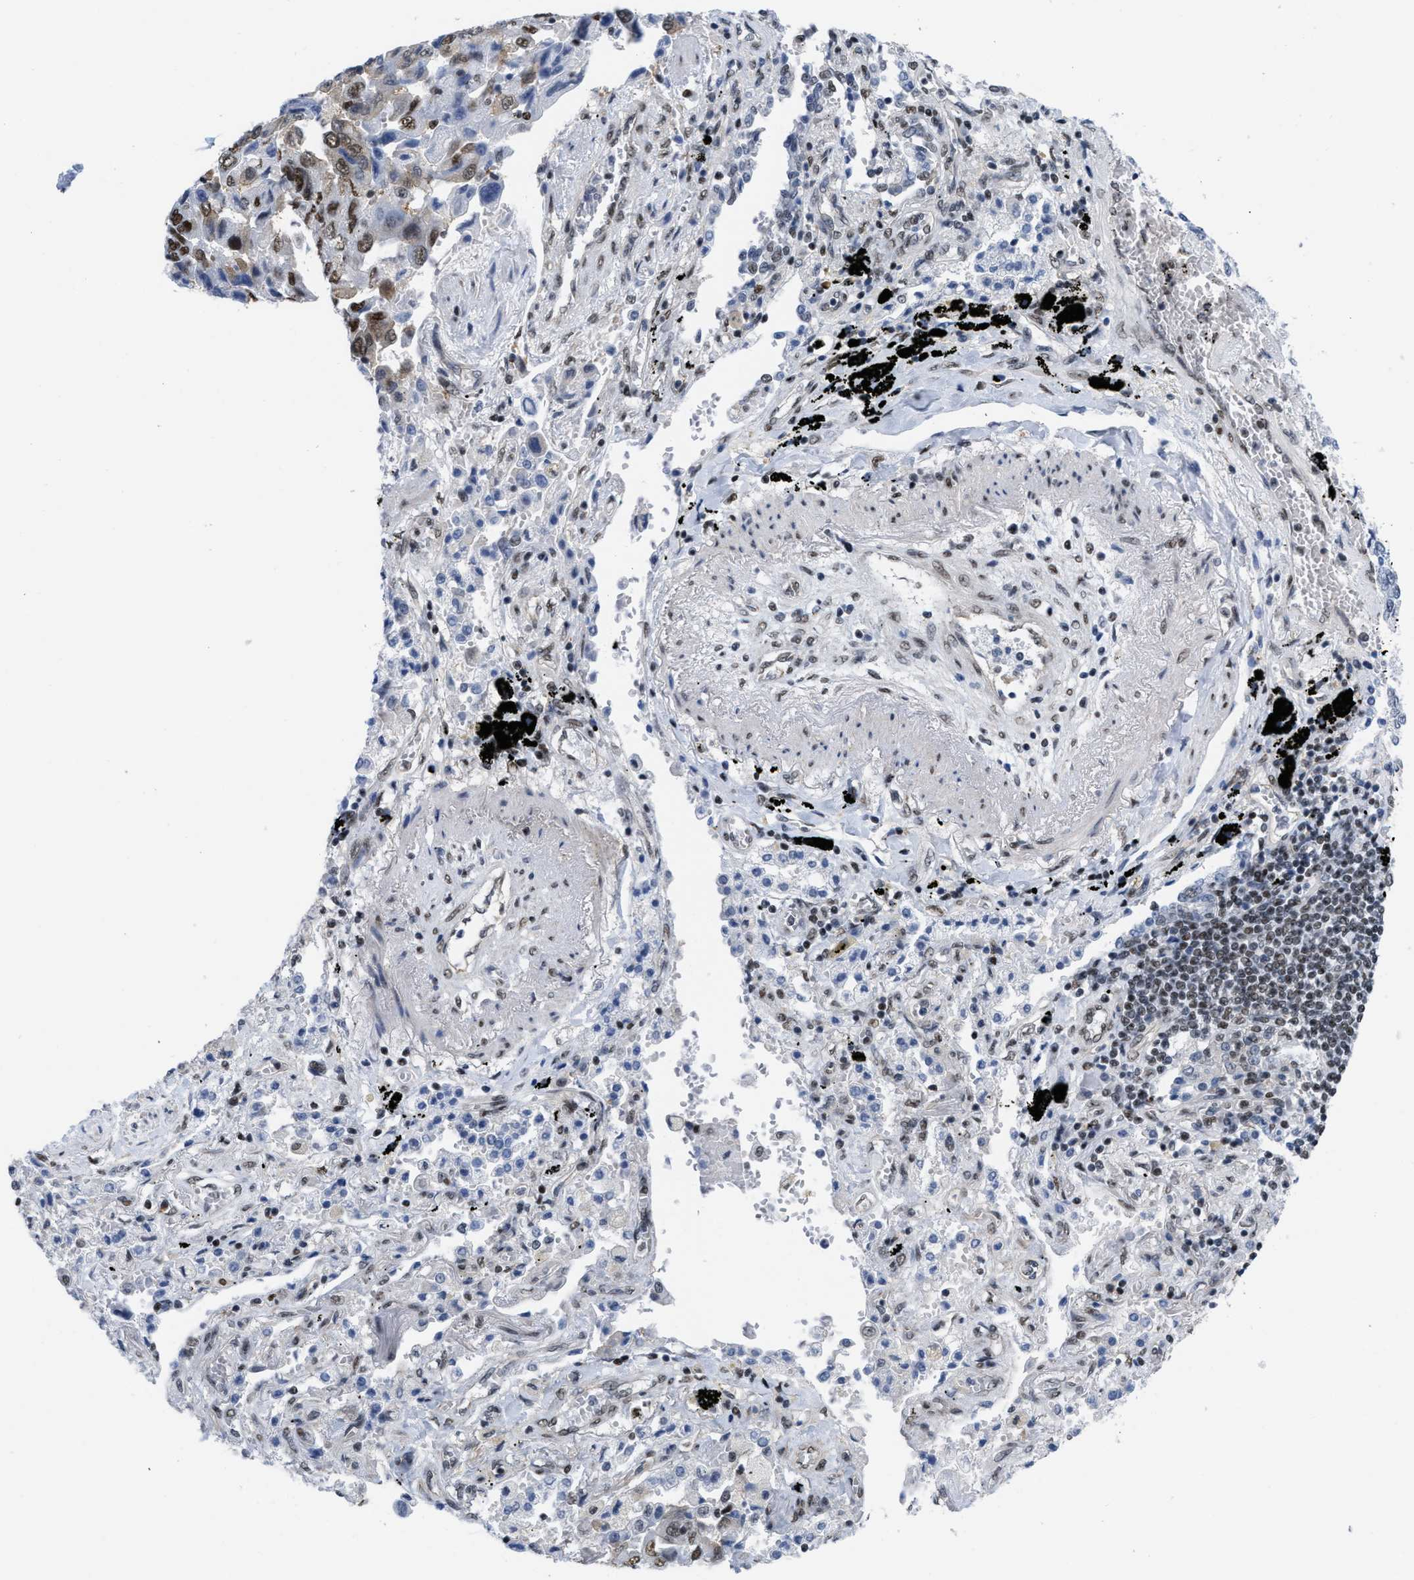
{"staining": {"intensity": "moderate", "quantity": "<25%", "location": "nuclear"}, "tissue": "lung cancer", "cell_type": "Tumor cells", "image_type": "cancer", "snomed": [{"axis": "morphology", "description": "Adenocarcinoma, NOS"}, {"axis": "topography", "description": "Lung"}], "caption": "The micrograph displays a brown stain indicating the presence of a protein in the nuclear of tumor cells in lung cancer (adenocarcinoma).", "gene": "MIER1", "patient": {"sex": "female", "age": 65}}